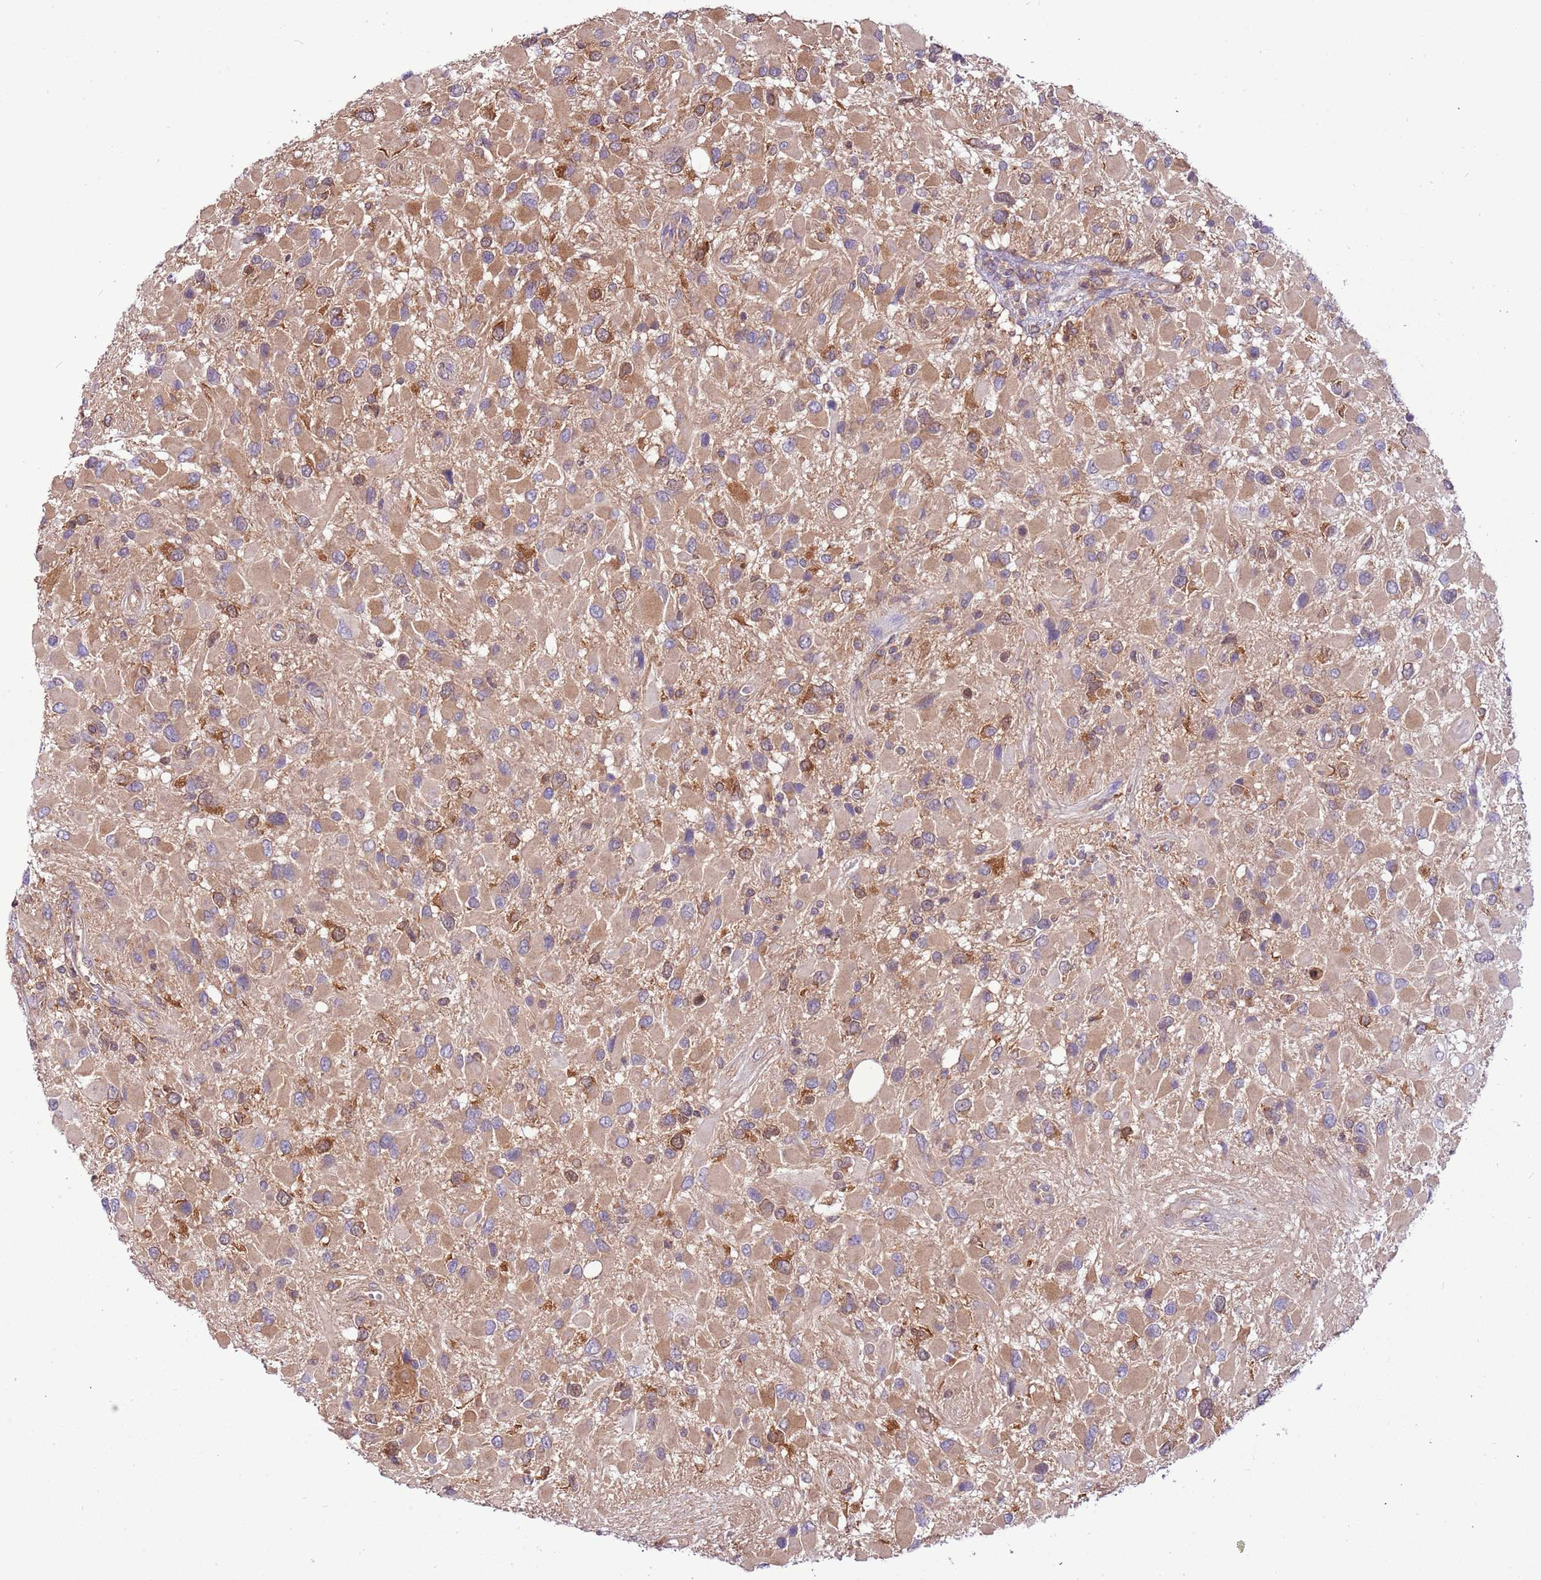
{"staining": {"intensity": "weak", "quantity": "25%-75%", "location": "cytoplasmic/membranous"}, "tissue": "glioma", "cell_type": "Tumor cells", "image_type": "cancer", "snomed": [{"axis": "morphology", "description": "Glioma, malignant, High grade"}, {"axis": "topography", "description": "Brain"}], "caption": "A high-resolution photomicrograph shows IHC staining of malignant high-grade glioma, which shows weak cytoplasmic/membranous positivity in approximately 25%-75% of tumor cells.", "gene": "STIP1", "patient": {"sex": "male", "age": 53}}